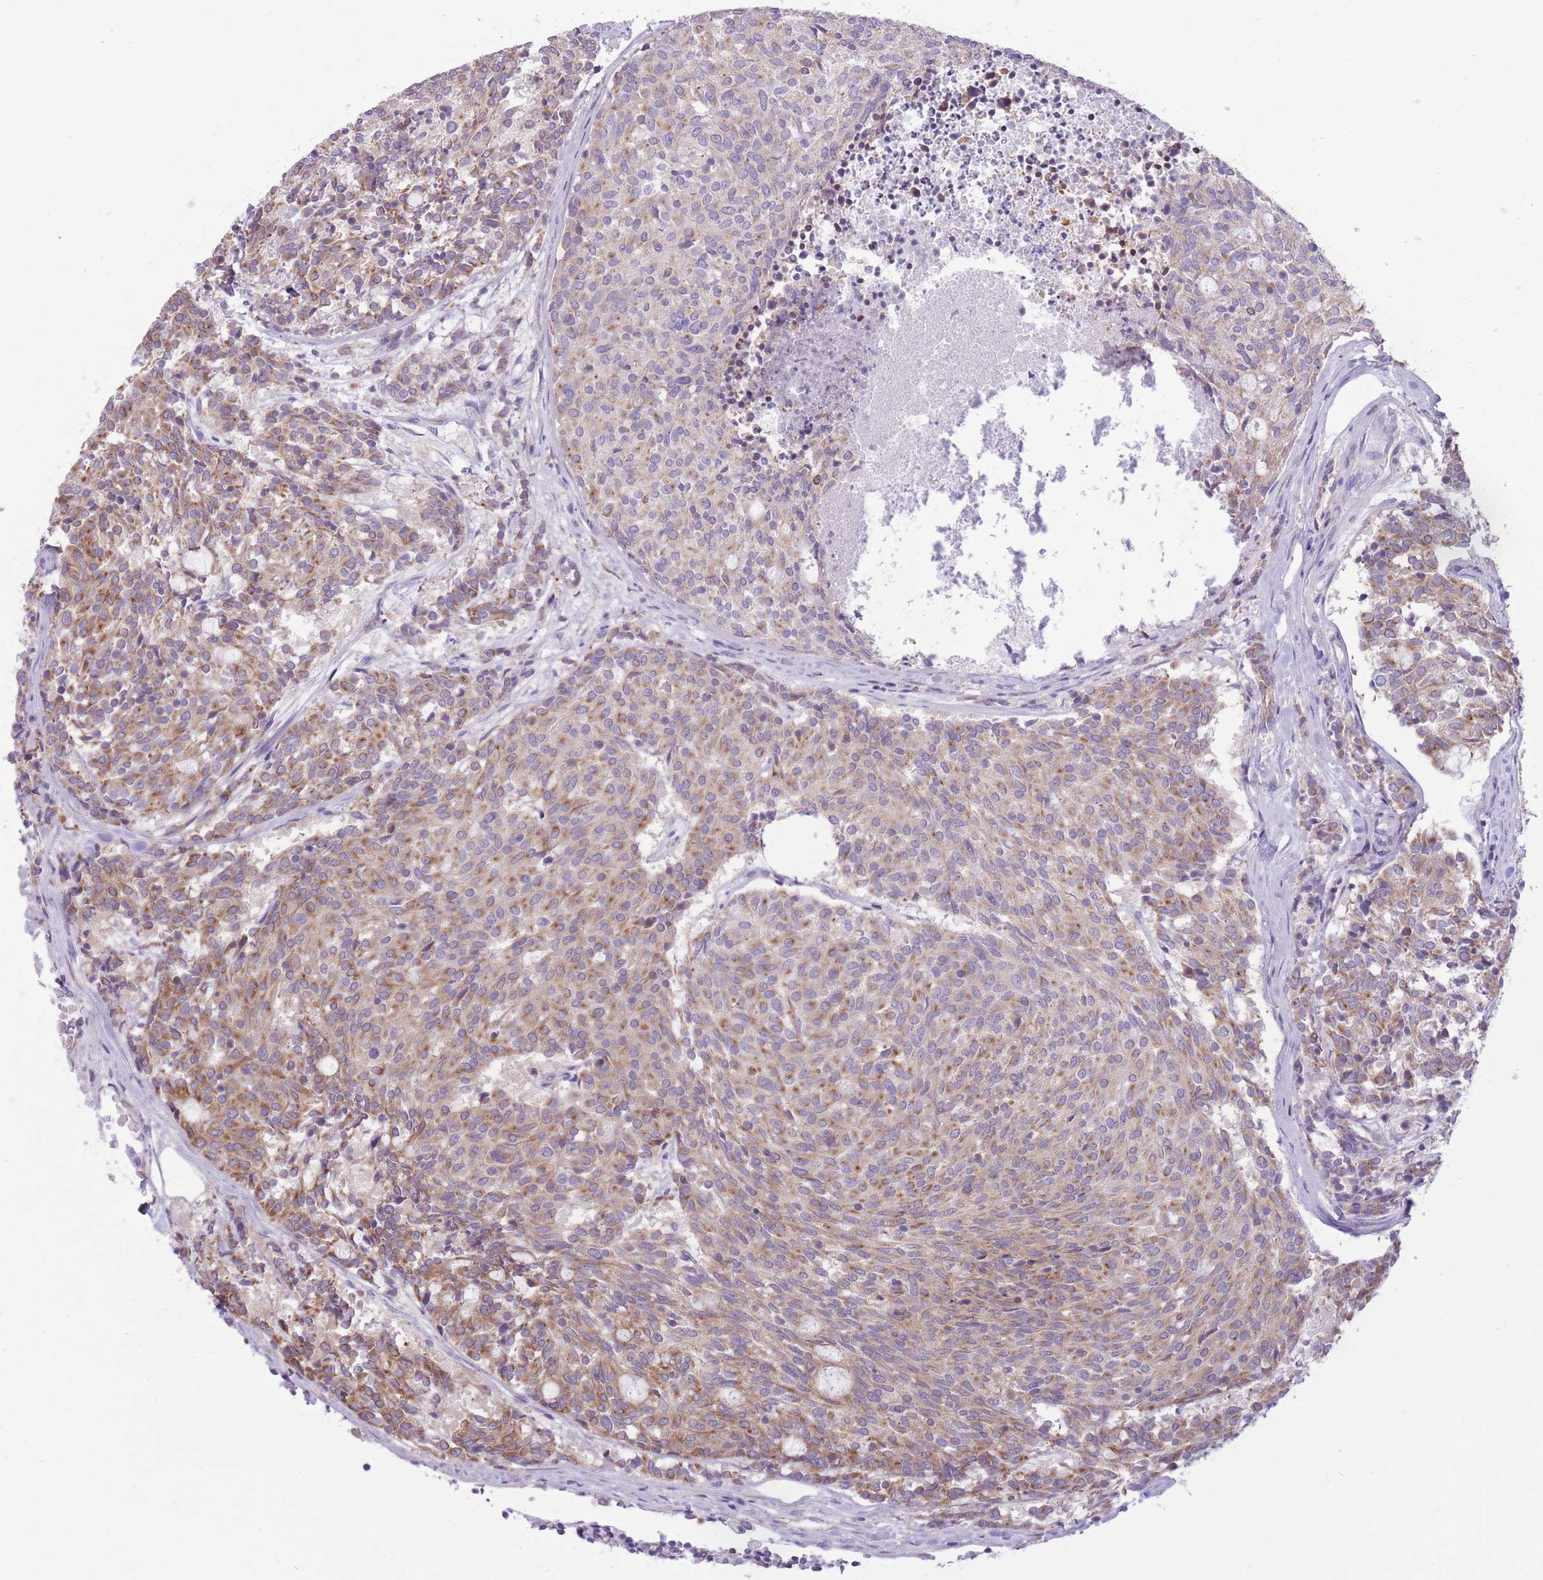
{"staining": {"intensity": "moderate", "quantity": "25%-75%", "location": "cytoplasmic/membranous"}, "tissue": "carcinoid", "cell_type": "Tumor cells", "image_type": "cancer", "snomed": [{"axis": "morphology", "description": "Carcinoid, malignant, NOS"}, {"axis": "topography", "description": "Pancreas"}], "caption": "A brown stain highlights moderate cytoplasmic/membranous staining of a protein in human carcinoid tumor cells.", "gene": "ZNF501", "patient": {"sex": "female", "age": 54}}